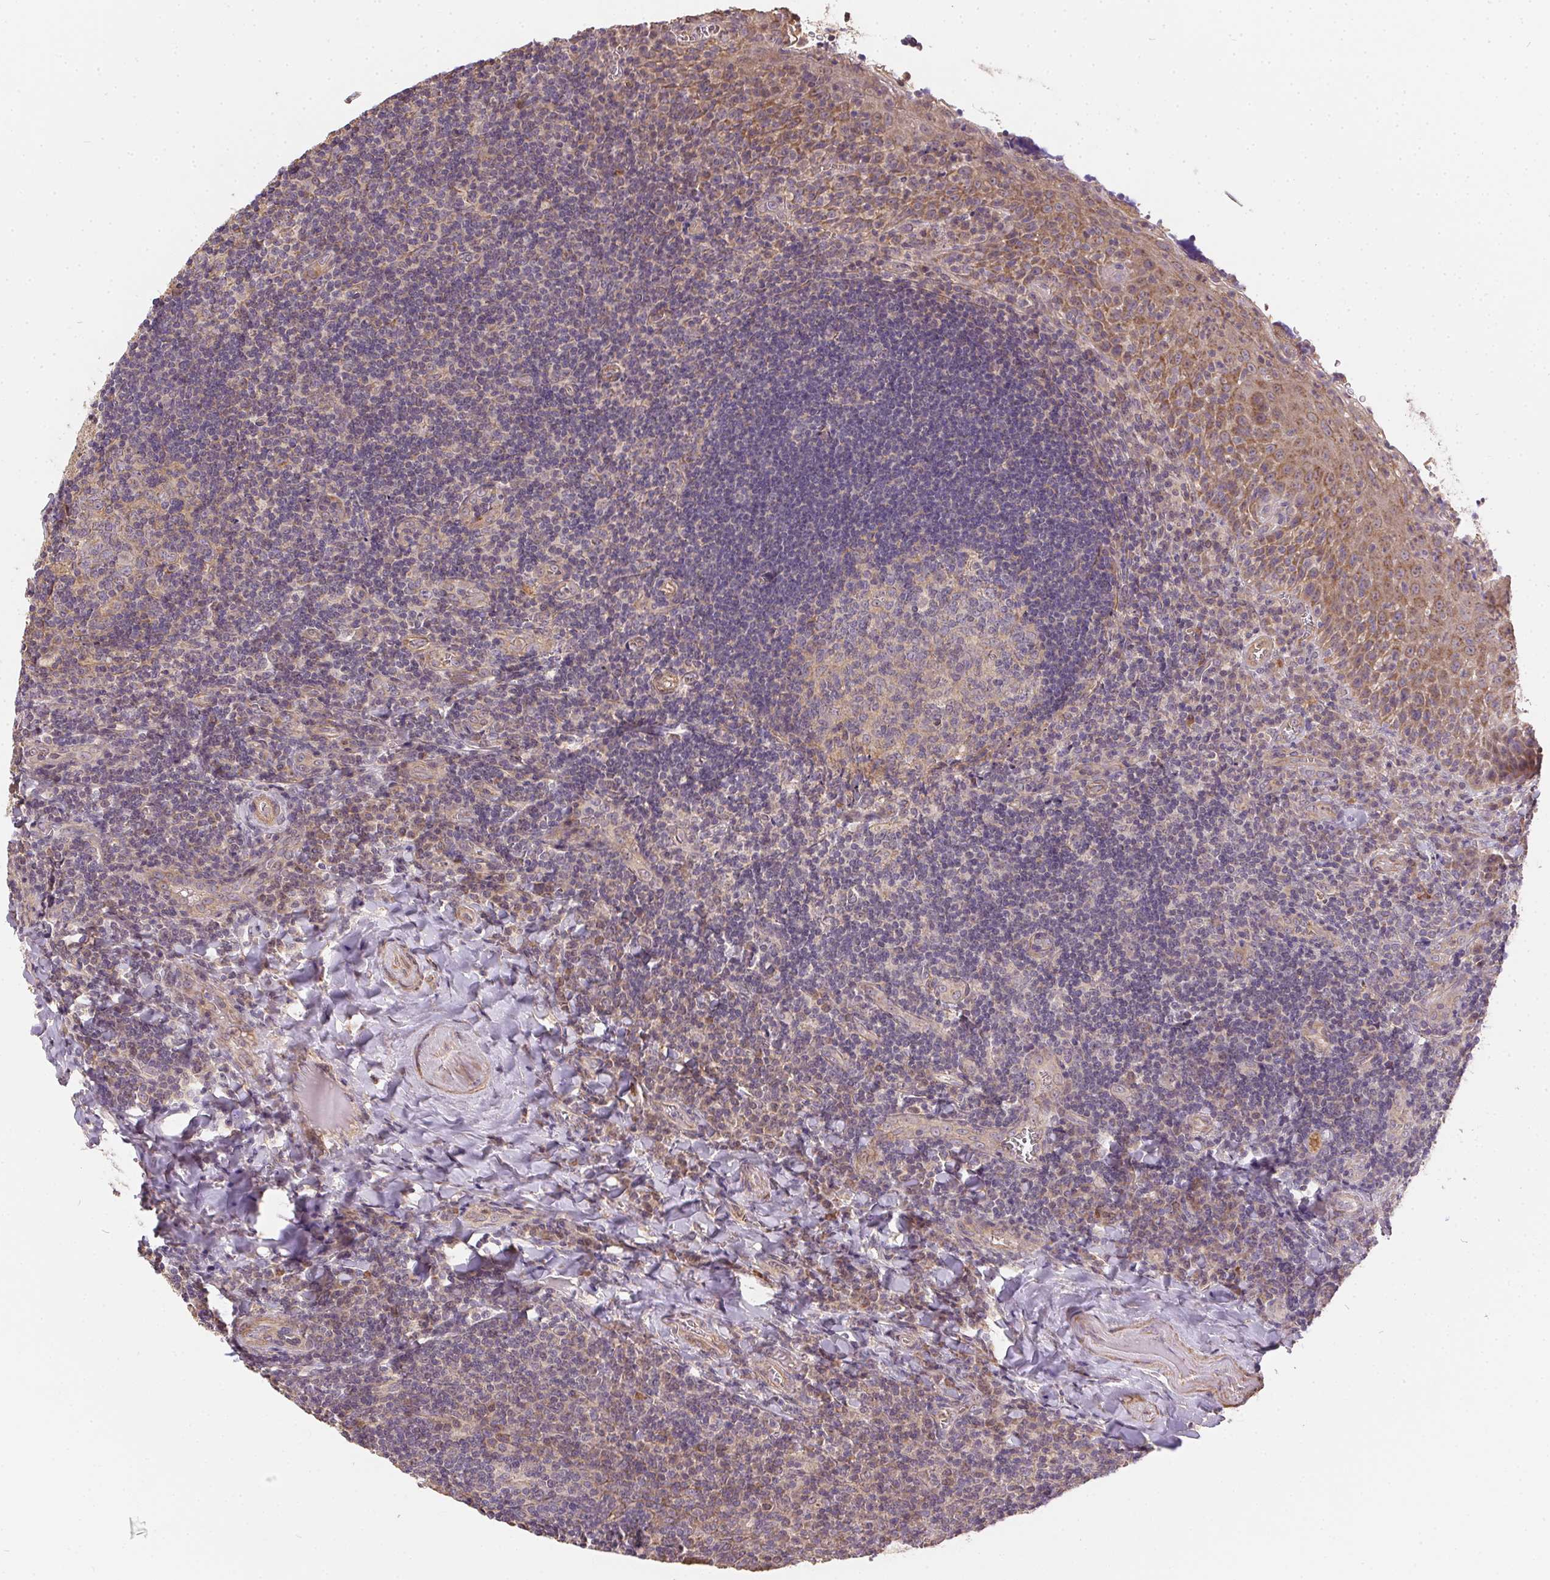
{"staining": {"intensity": "weak", "quantity": "<25%", "location": "cytoplasmic/membranous"}, "tissue": "tonsil", "cell_type": "Germinal center cells", "image_type": "normal", "snomed": [{"axis": "morphology", "description": "Normal tissue, NOS"}, {"axis": "morphology", "description": "Inflammation, NOS"}, {"axis": "topography", "description": "Tonsil"}], "caption": "Photomicrograph shows no significant protein expression in germinal center cells of unremarkable tonsil. The staining was performed using DAB (3,3'-diaminobenzidine) to visualize the protein expression in brown, while the nuclei were stained in blue with hematoxylin (Magnification: 20x).", "gene": "REV3L", "patient": {"sex": "female", "age": 31}}